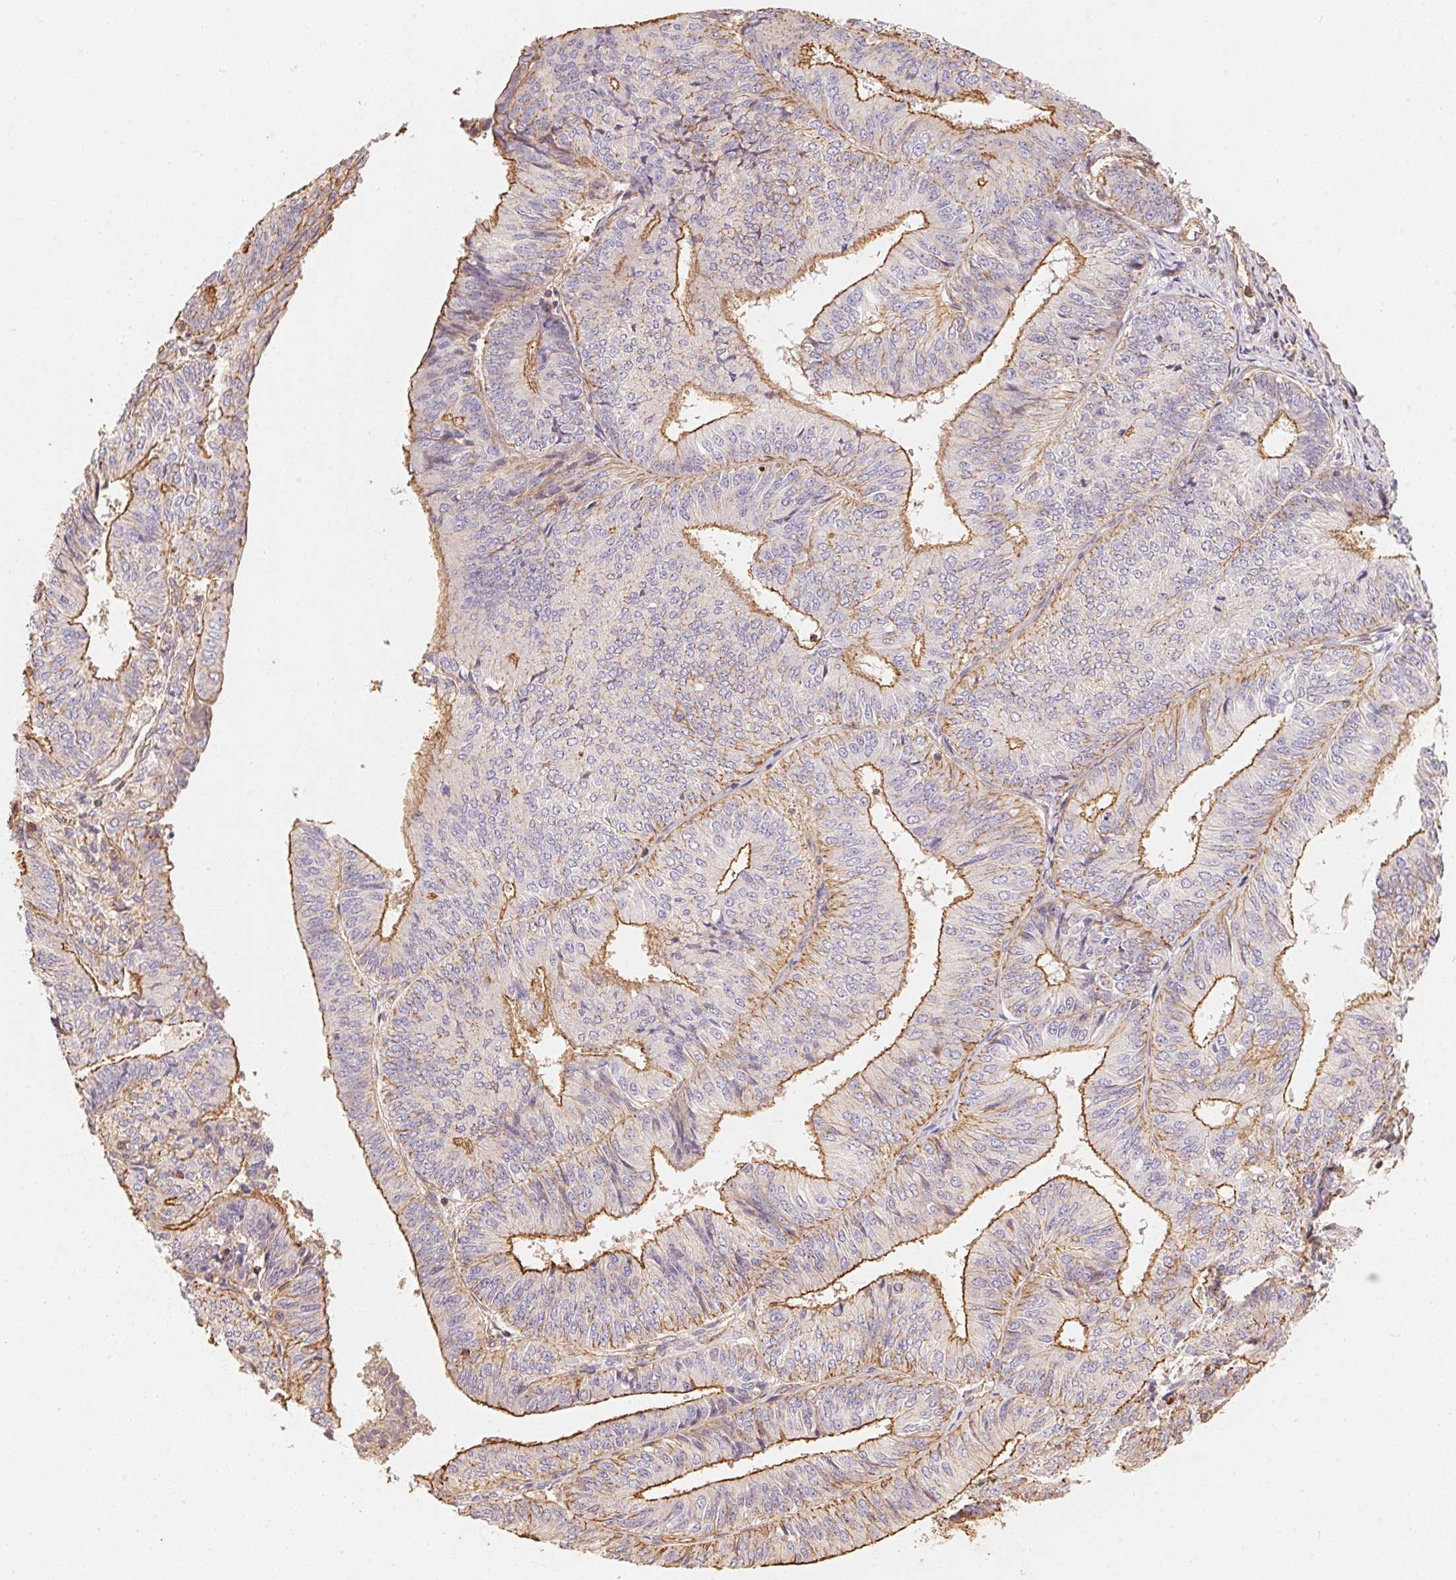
{"staining": {"intensity": "strong", "quantity": "25%-75%", "location": "cytoplasmic/membranous"}, "tissue": "endometrial cancer", "cell_type": "Tumor cells", "image_type": "cancer", "snomed": [{"axis": "morphology", "description": "Adenocarcinoma, NOS"}, {"axis": "topography", "description": "Endometrium"}], "caption": "Endometrial cancer (adenocarcinoma) was stained to show a protein in brown. There is high levels of strong cytoplasmic/membranous expression in about 25%-75% of tumor cells.", "gene": "FRAS1", "patient": {"sex": "female", "age": 58}}